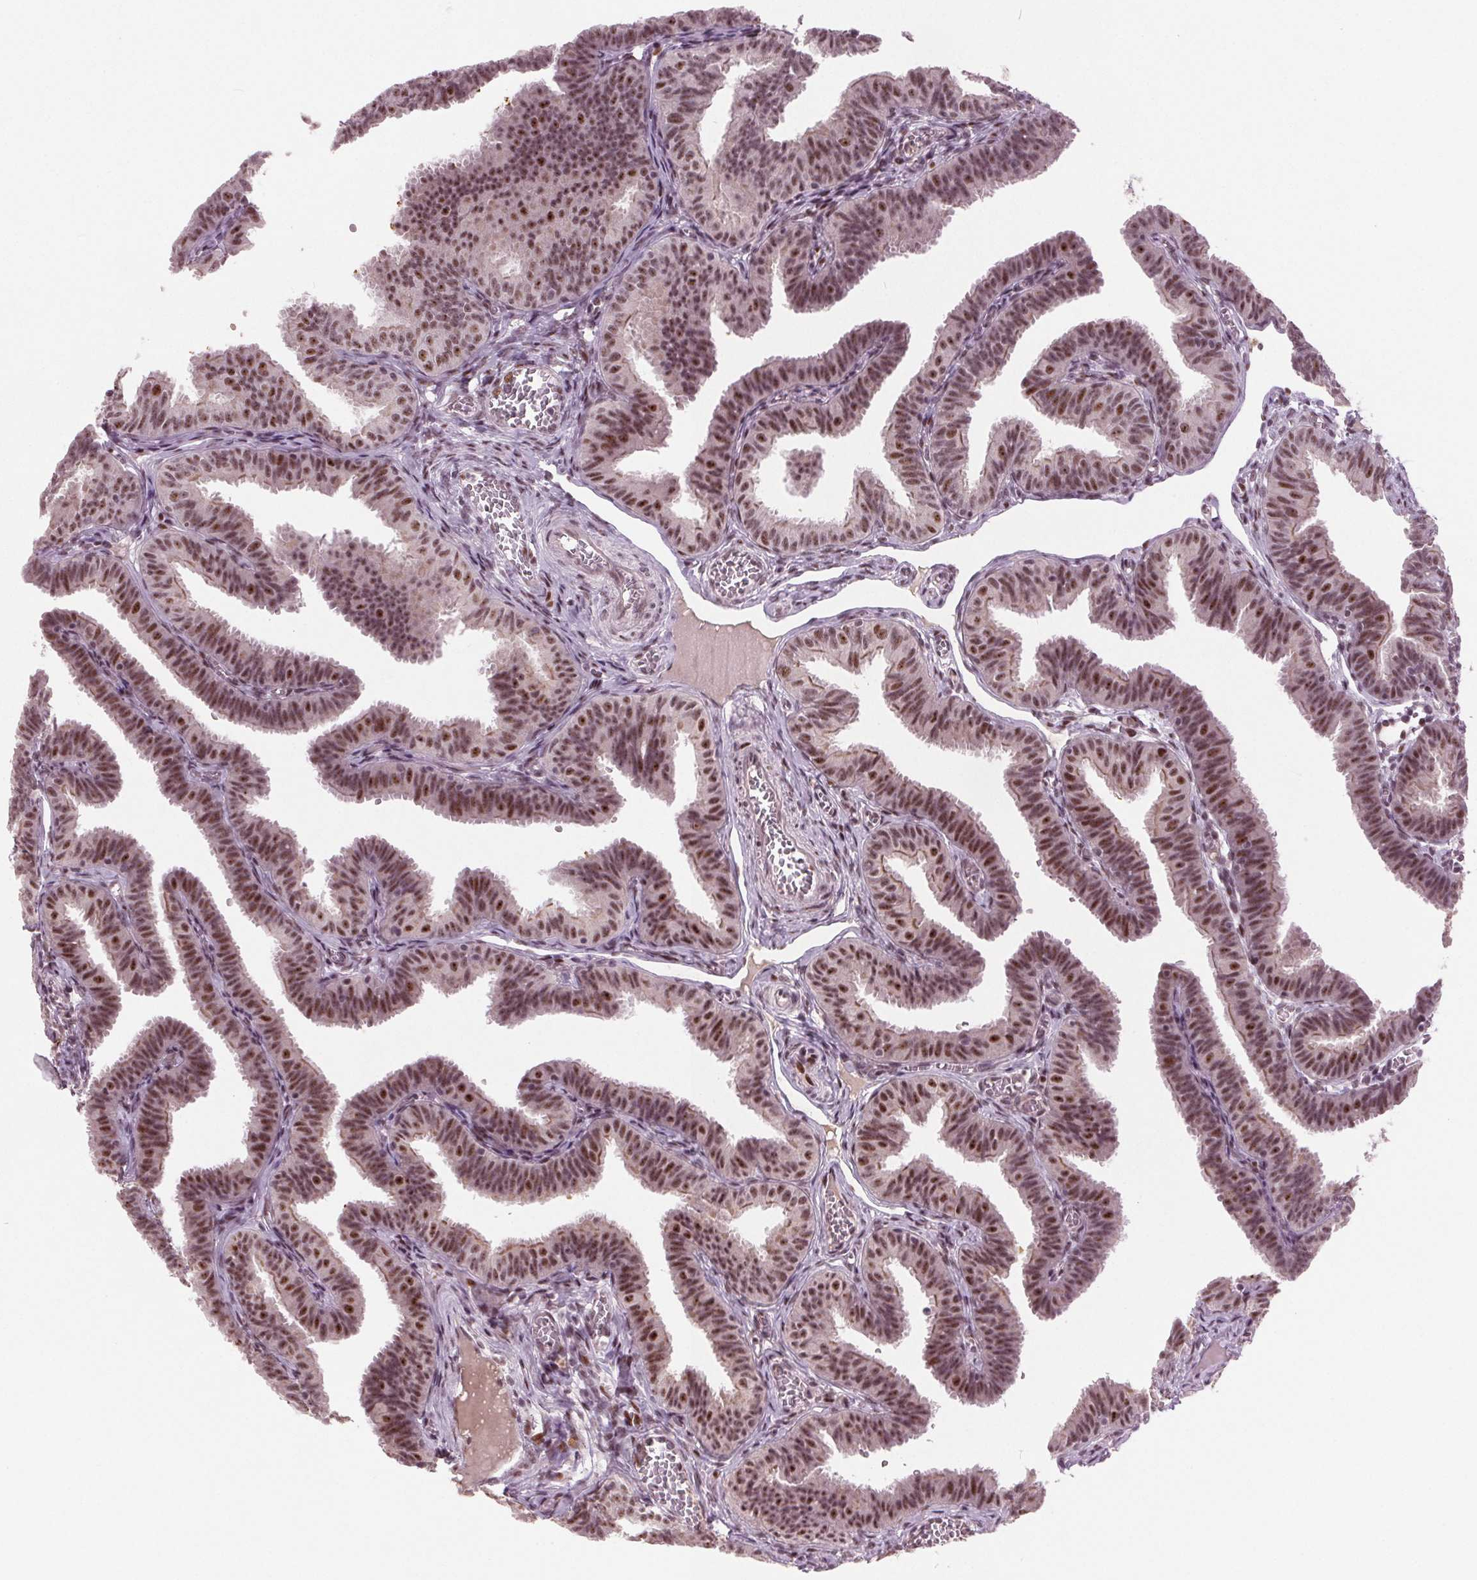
{"staining": {"intensity": "moderate", "quantity": ">75%", "location": "cytoplasmic/membranous,nuclear"}, "tissue": "fallopian tube", "cell_type": "Glandular cells", "image_type": "normal", "snomed": [{"axis": "morphology", "description": "Normal tissue, NOS"}, {"axis": "topography", "description": "Fallopian tube"}], "caption": "The image exhibits staining of unremarkable fallopian tube, revealing moderate cytoplasmic/membranous,nuclear protein positivity (brown color) within glandular cells.", "gene": "TTC34", "patient": {"sex": "female", "age": 25}}